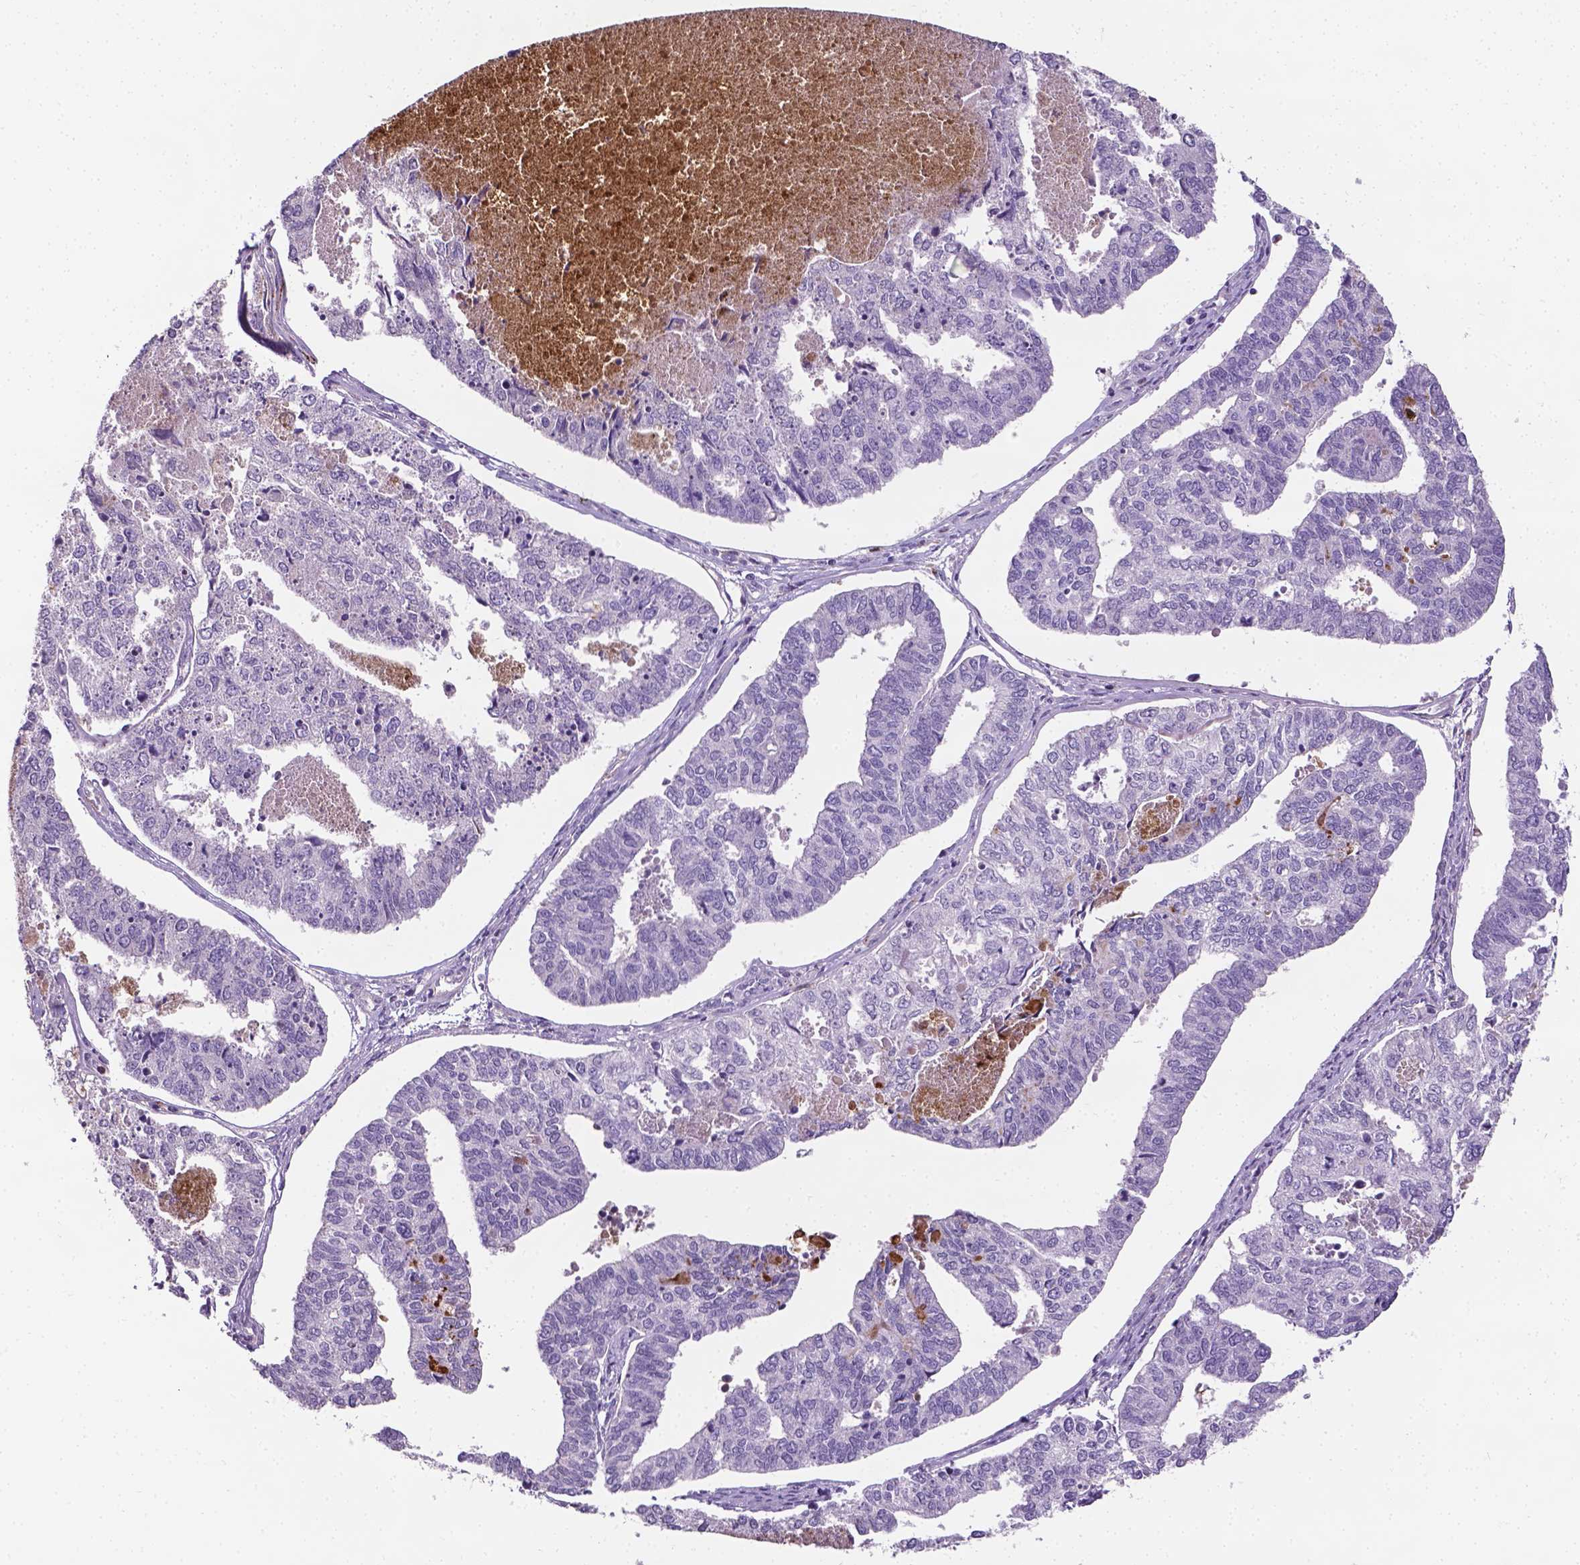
{"staining": {"intensity": "negative", "quantity": "none", "location": "none"}, "tissue": "endometrial cancer", "cell_type": "Tumor cells", "image_type": "cancer", "snomed": [{"axis": "morphology", "description": "Adenocarcinoma, NOS"}, {"axis": "topography", "description": "Endometrium"}], "caption": "Immunohistochemistry (IHC) image of neoplastic tissue: endometrial adenocarcinoma stained with DAB (3,3'-diaminobenzidine) shows no significant protein positivity in tumor cells.", "gene": "APOE", "patient": {"sex": "female", "age": 73}}